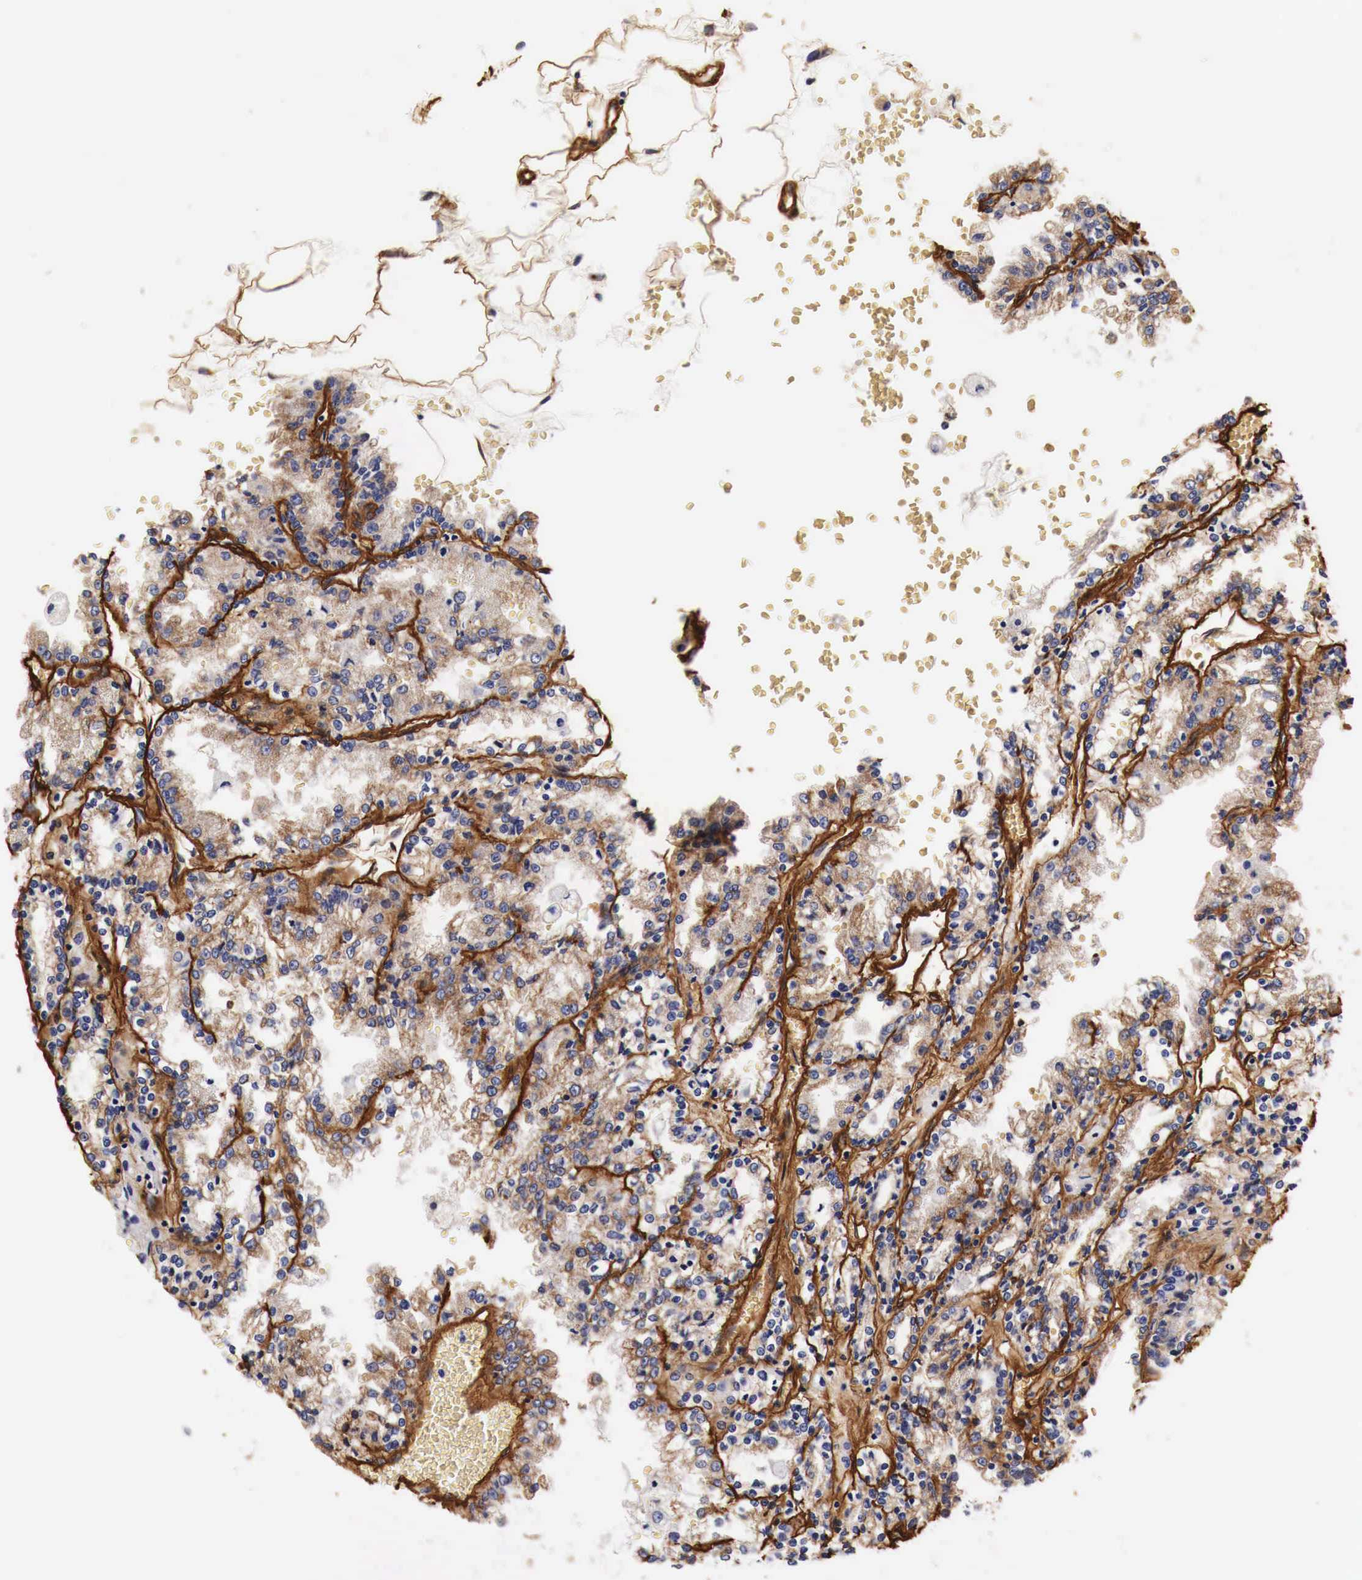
{"staining": {"intensity": "moderate", "quantity": ">75%", "location": "cytoplasmic/membranous"}, "tissue": "renal cancer", "cell_type": "Tumor cells", "image_type": "cancer", "snomed": [{"axis": "morphology", "description": "Adenocarcinoma, NOS"}, {"axis": "topography", "description": "Kidney"}], "caption": "Approximately >75% of tumor cells in human adenocarcinoma (renal) demonstrate moderate cytoplasmic/membranous protein expression as visualized by brown immunohistochemical staining.", "gene": "LAMB2", "patient": {"sex": "female", "age": 56}}